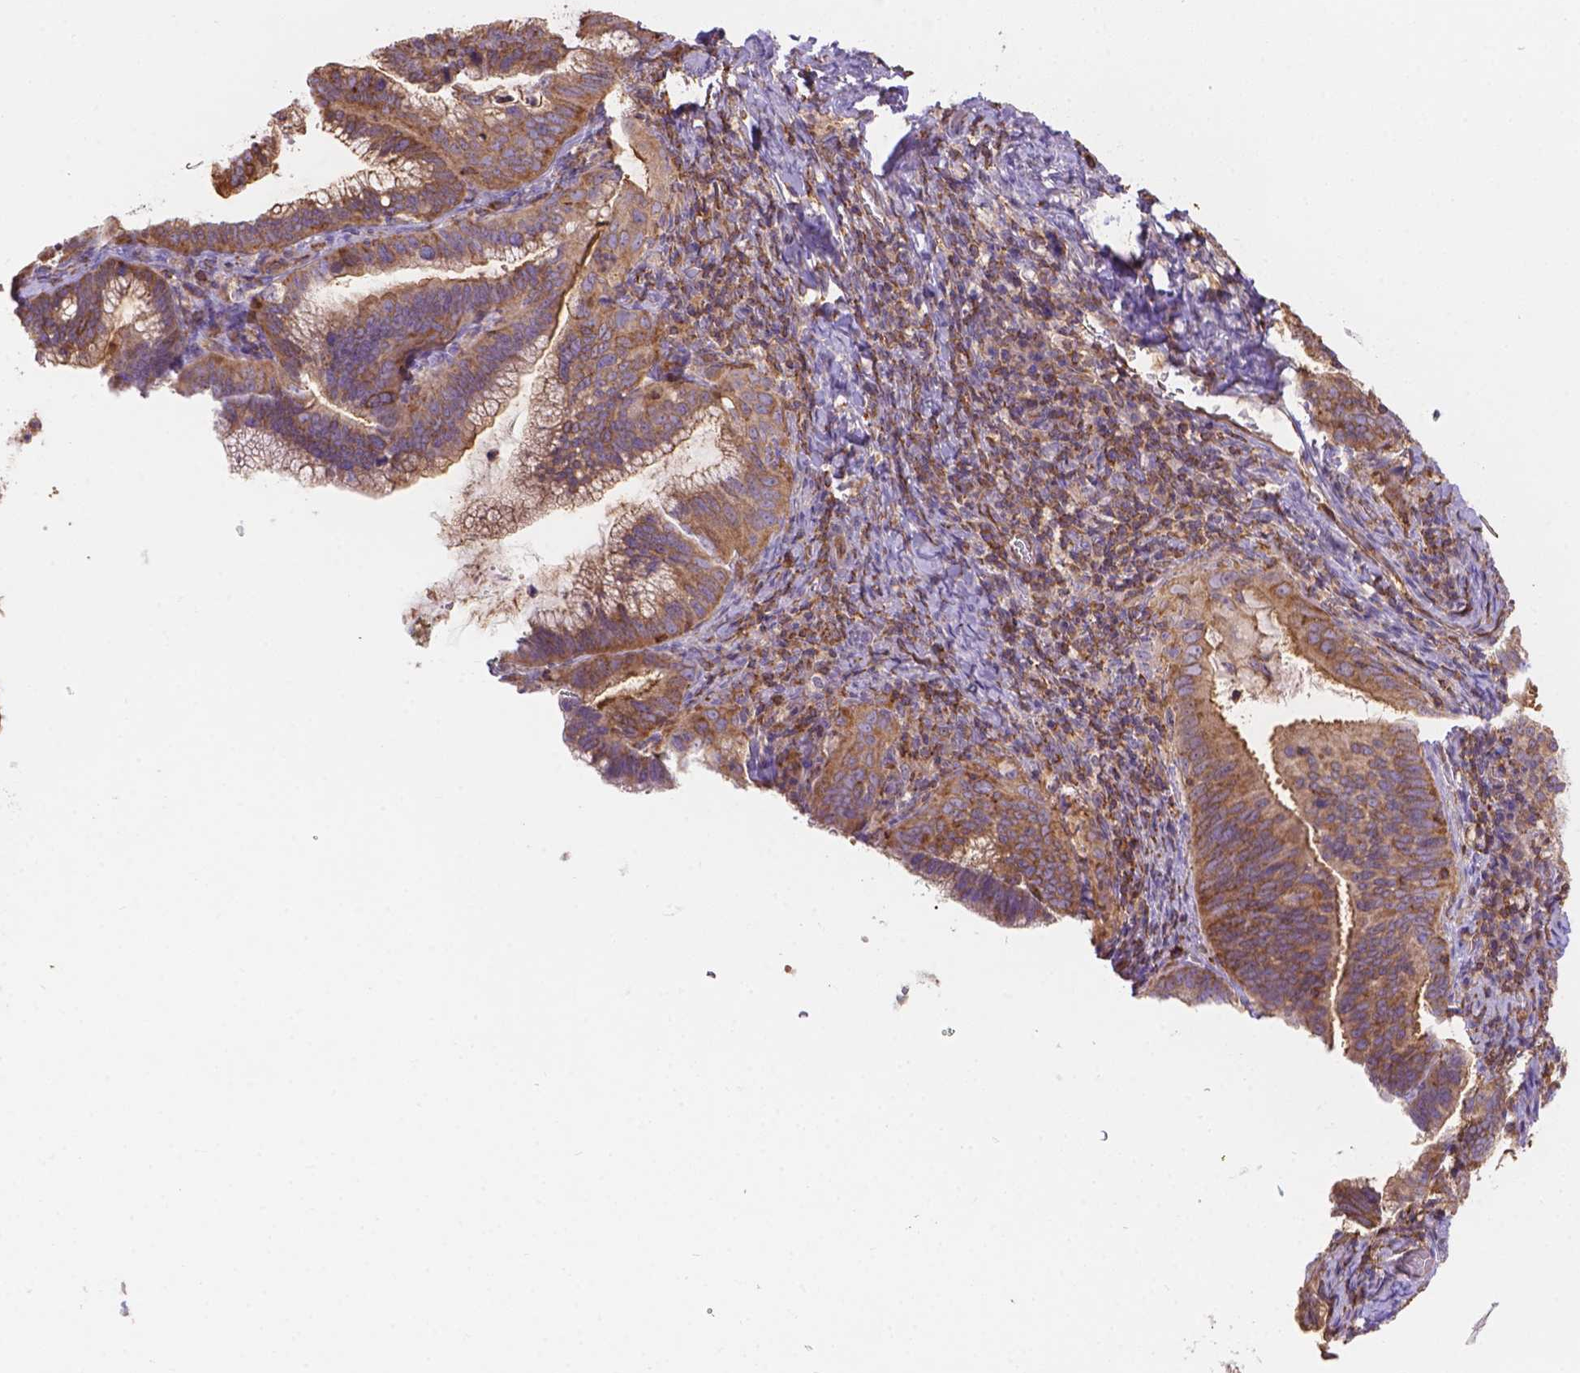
{"staining": {"intensity": "moderate", "quantity": ">75%", "location": "cytoplasmic/membranous"}, "tissue": "cervical cancer", "cell_type": "Tumor cells", "image_type": "cancer", "snomed": [{"axis": "morphology", "description": "Adenocarcinoma, NOS"}, {"axis": "topography", "description": "Cervix"}], "caption": "This photomicrograph exhibits immunohistochemistry staining of cervical cancer, with medium moderate cytoplasmic/membranous expression in about >75% of tumor cells.", "gene": "DMWD", "patient": {"sex": "female", "age": 61}}